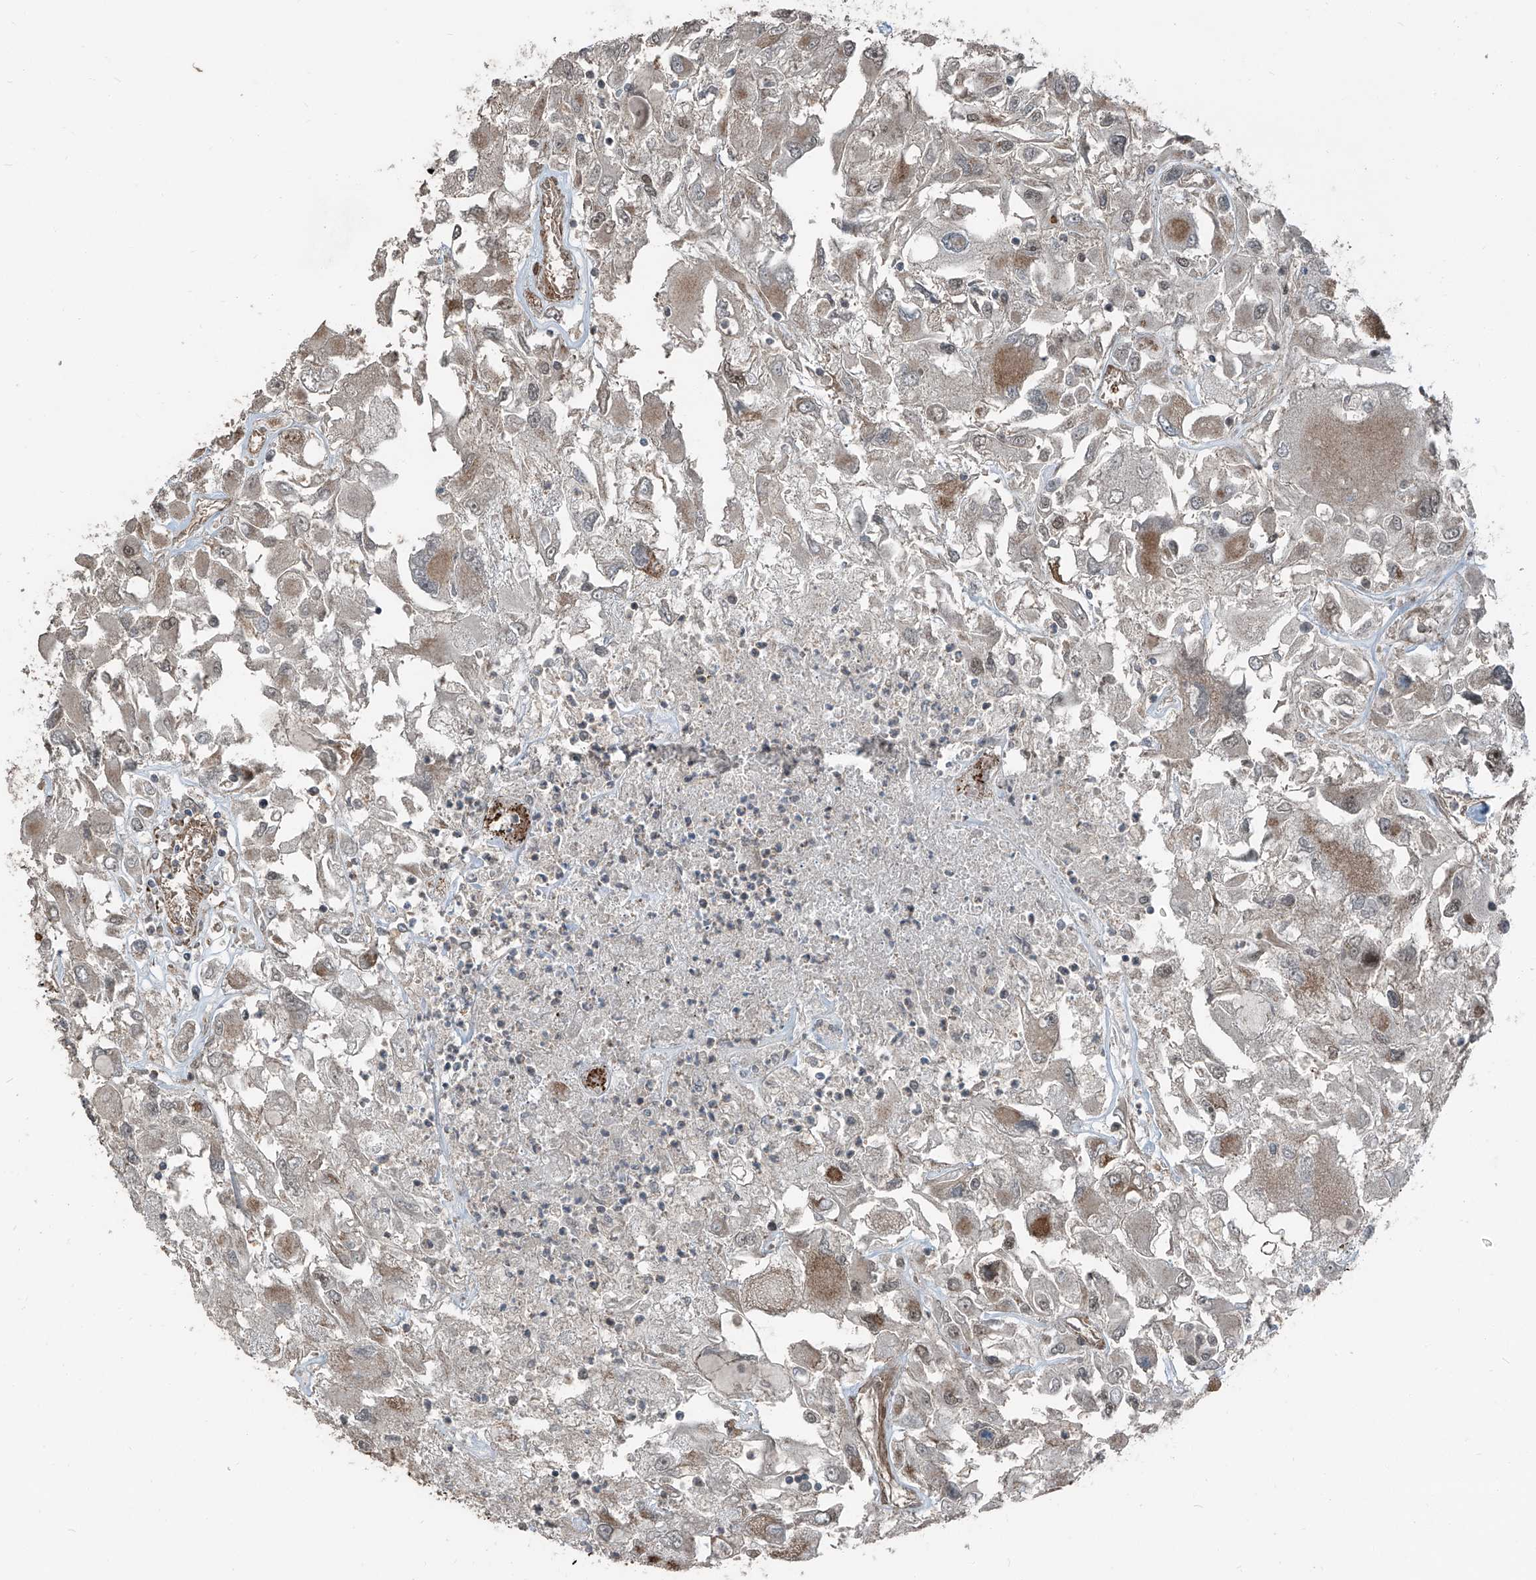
{"staining": {"intensity": "moderate", "quantity": "<25%", "location": "cytoplasmic/membranous"}, "tissue": "renal cancer", "cell_type": "Tumor cells", "image_type": "cancer", "snomed": [{"axis": "morphology", "description": "Adenocarcinoma, NOS"}, {"axis": "topography", "description": "Kidney"}], "caption": "Human renal adenocarcinoma stained with a brown dye demonstrates moderate cytoplasmic/membranous positive staining in approximately <25% of tumor cells.", "gene": "ZNF570", "patient": {"sex": "female", "age": 52}}